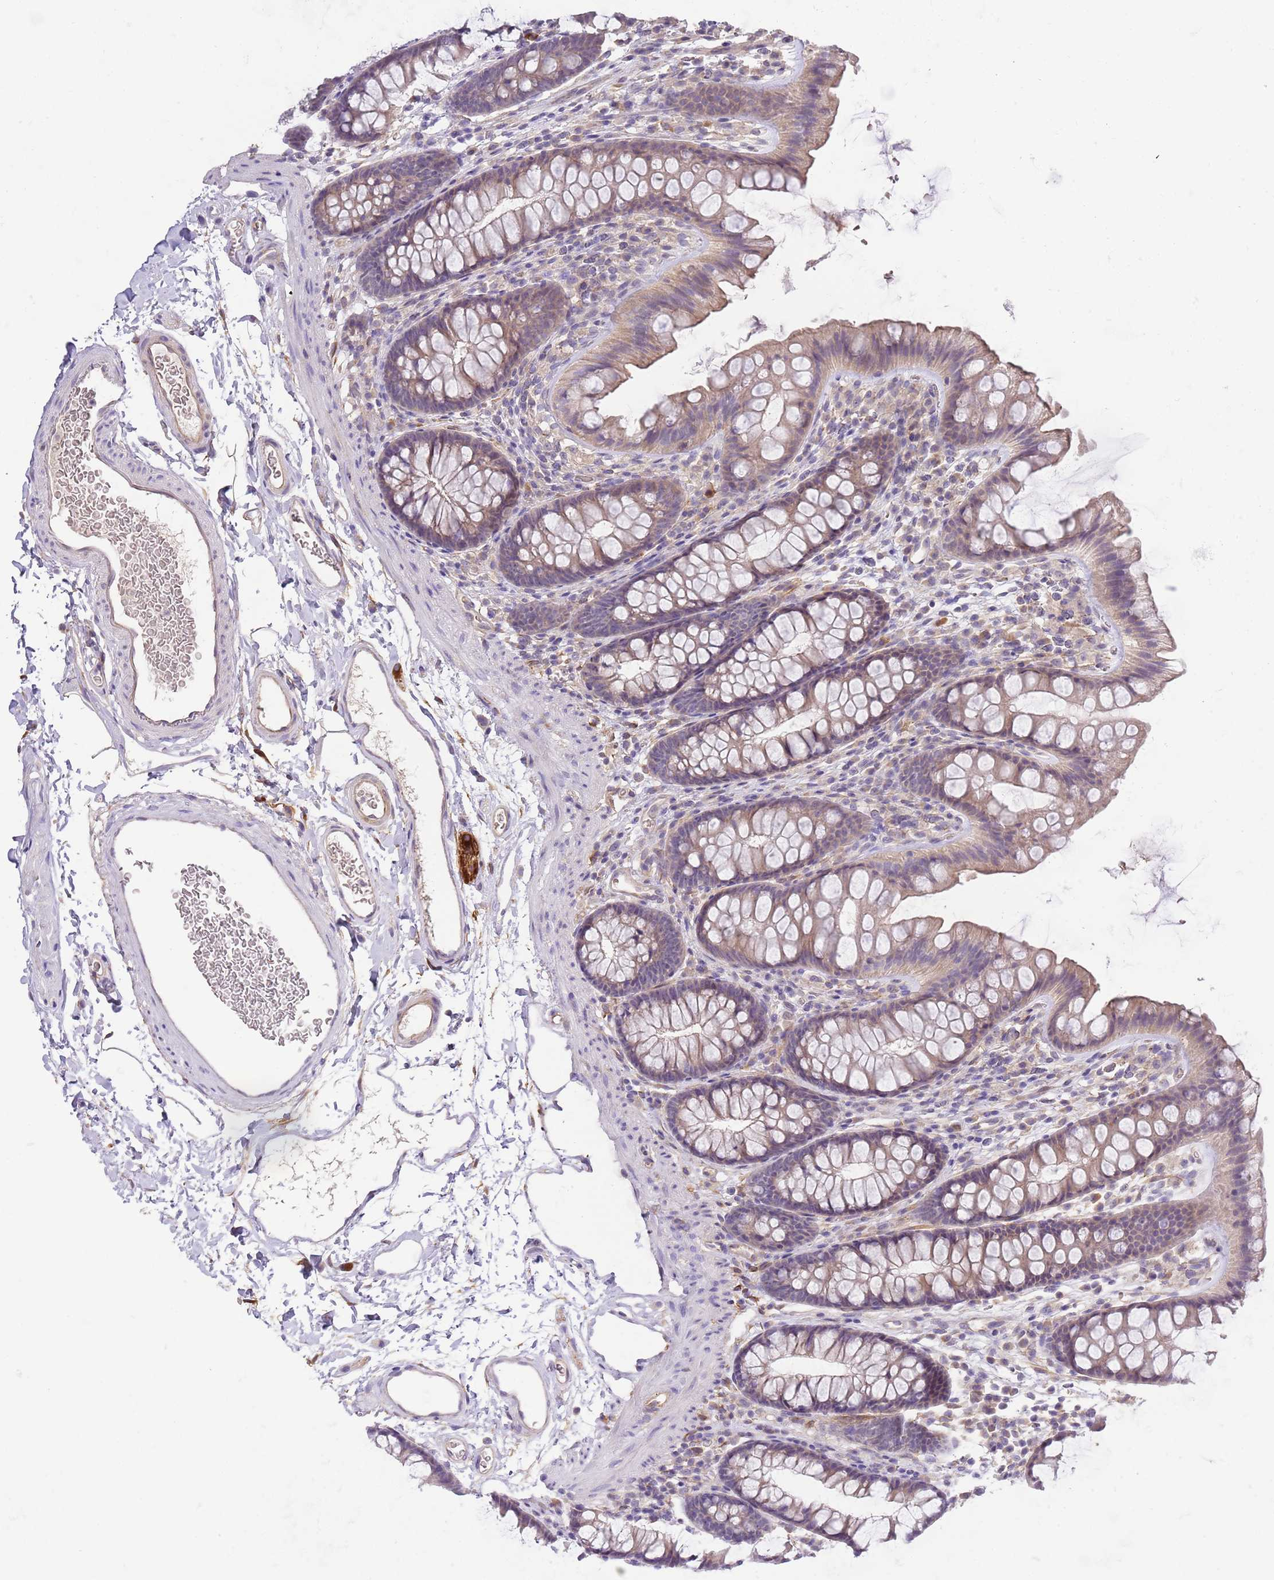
{"staining": {"intensity": "weak", "quantity": ">75%", "location": "cytoplasmic/membranous"}, "tissue": "colon", "cell_type": "Endothelial cells", "image_type": "normal", "snomed": [{"axis": "morphology", "description": "Normal tissue, NOS"}, {"axis": "topography", "description": "Colon"}], "caption": "DAB immunohistochemical staining of normal human colon shows weak cytoplasmic/membranous protein expression in approximately >75% of endothelial cells.", "gene": "RFK", "patient": {"sex": "female", "age": 62}}